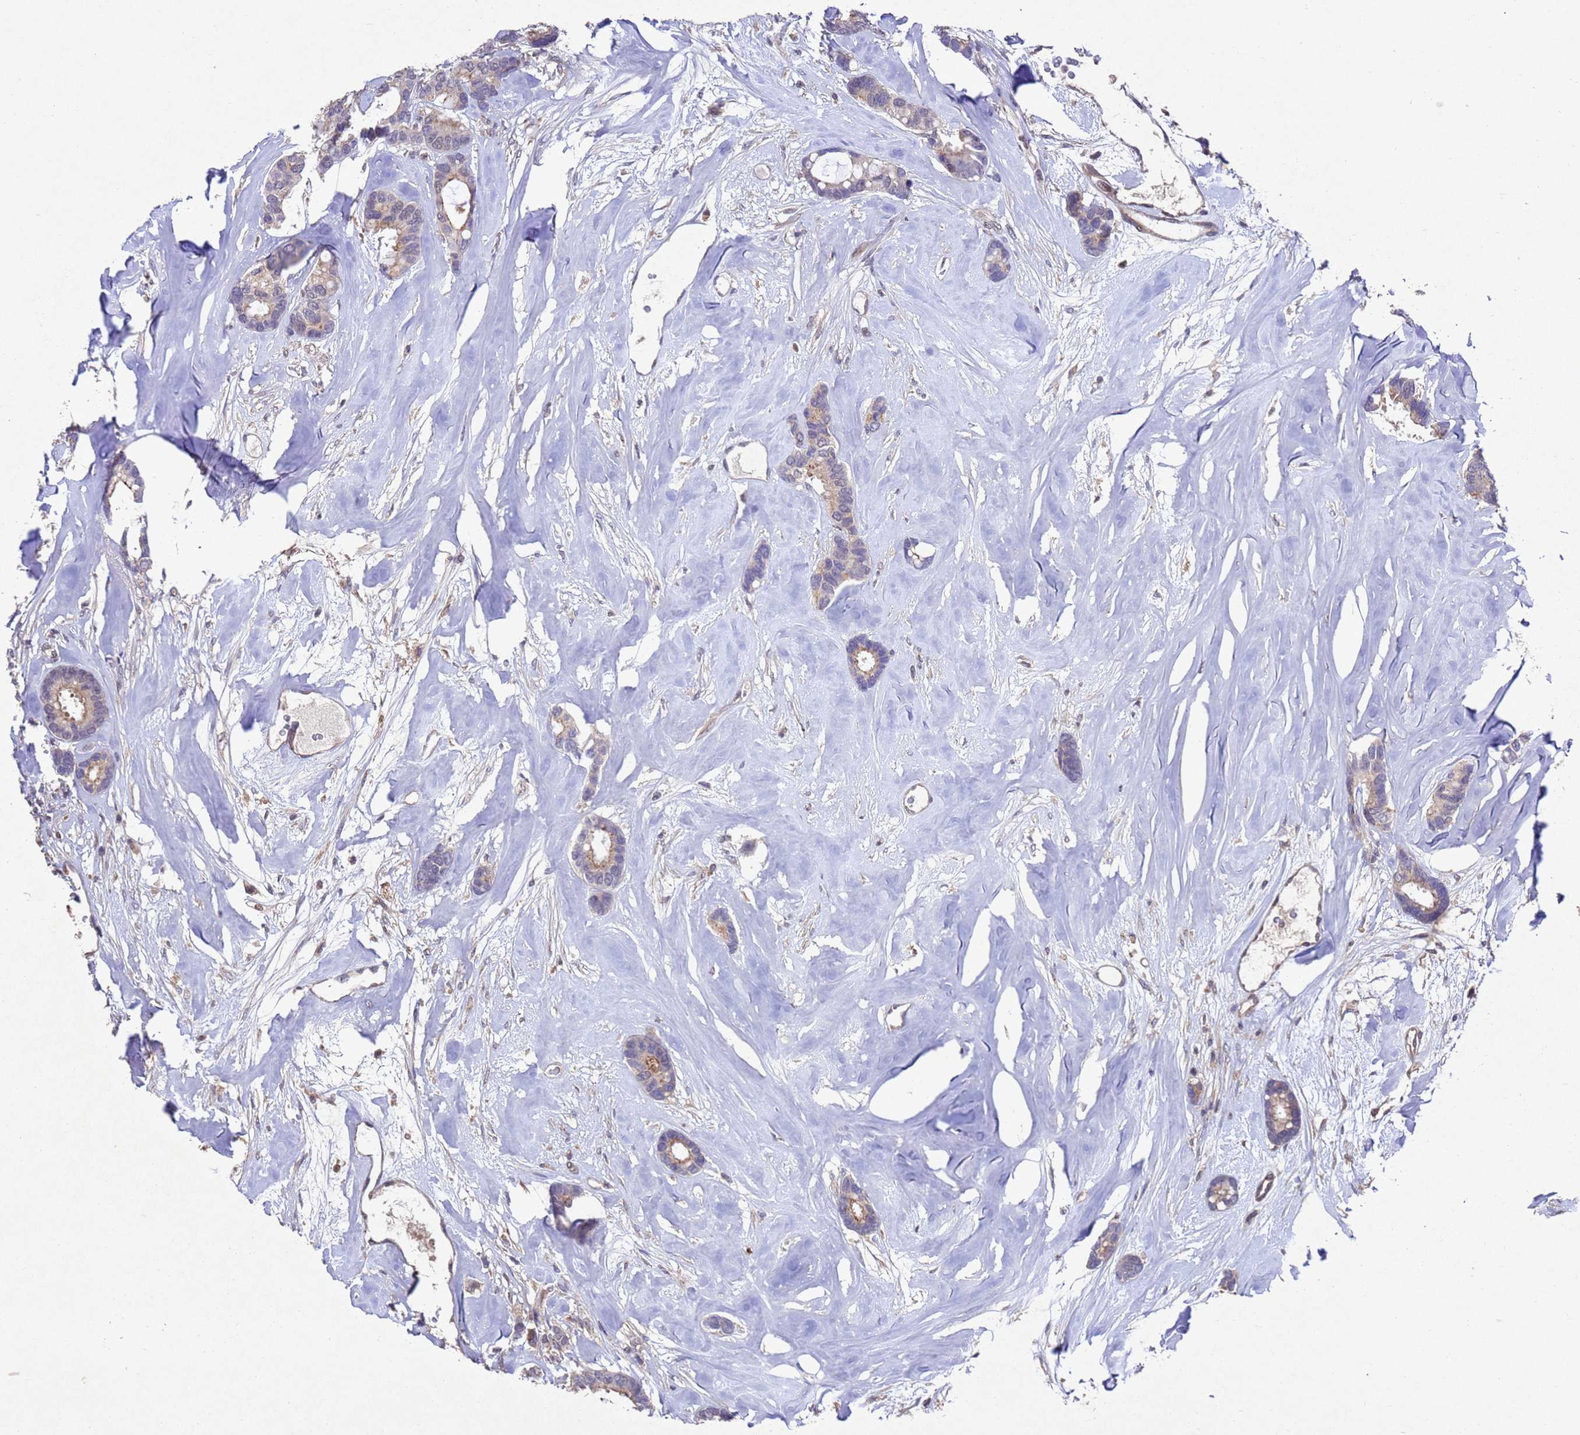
{"staining": {"intensity": "weak", "quantity": ">75%", "location": "cytoplasmic/membranous"}, "tissue": "breast cancer", "cell_type": "Tumor cells", "image_type": "cancer", "snomed": [{"axis": "morphology", "description": "Duct carcinoma"}, {"axis": "topography", "description": "Breast"}], "caption": "A brown stain labels weak cytoplasmic/membranous expression of a protein in human breast cancer (intraductal carcinoma) tumor cells. (DAB (3,3'-diaminobenzidine) IHC, brown staining for protein, blue staining for nuclei).", "gene": "TBK1", "patient": {"sex": "female", "age": 87}}